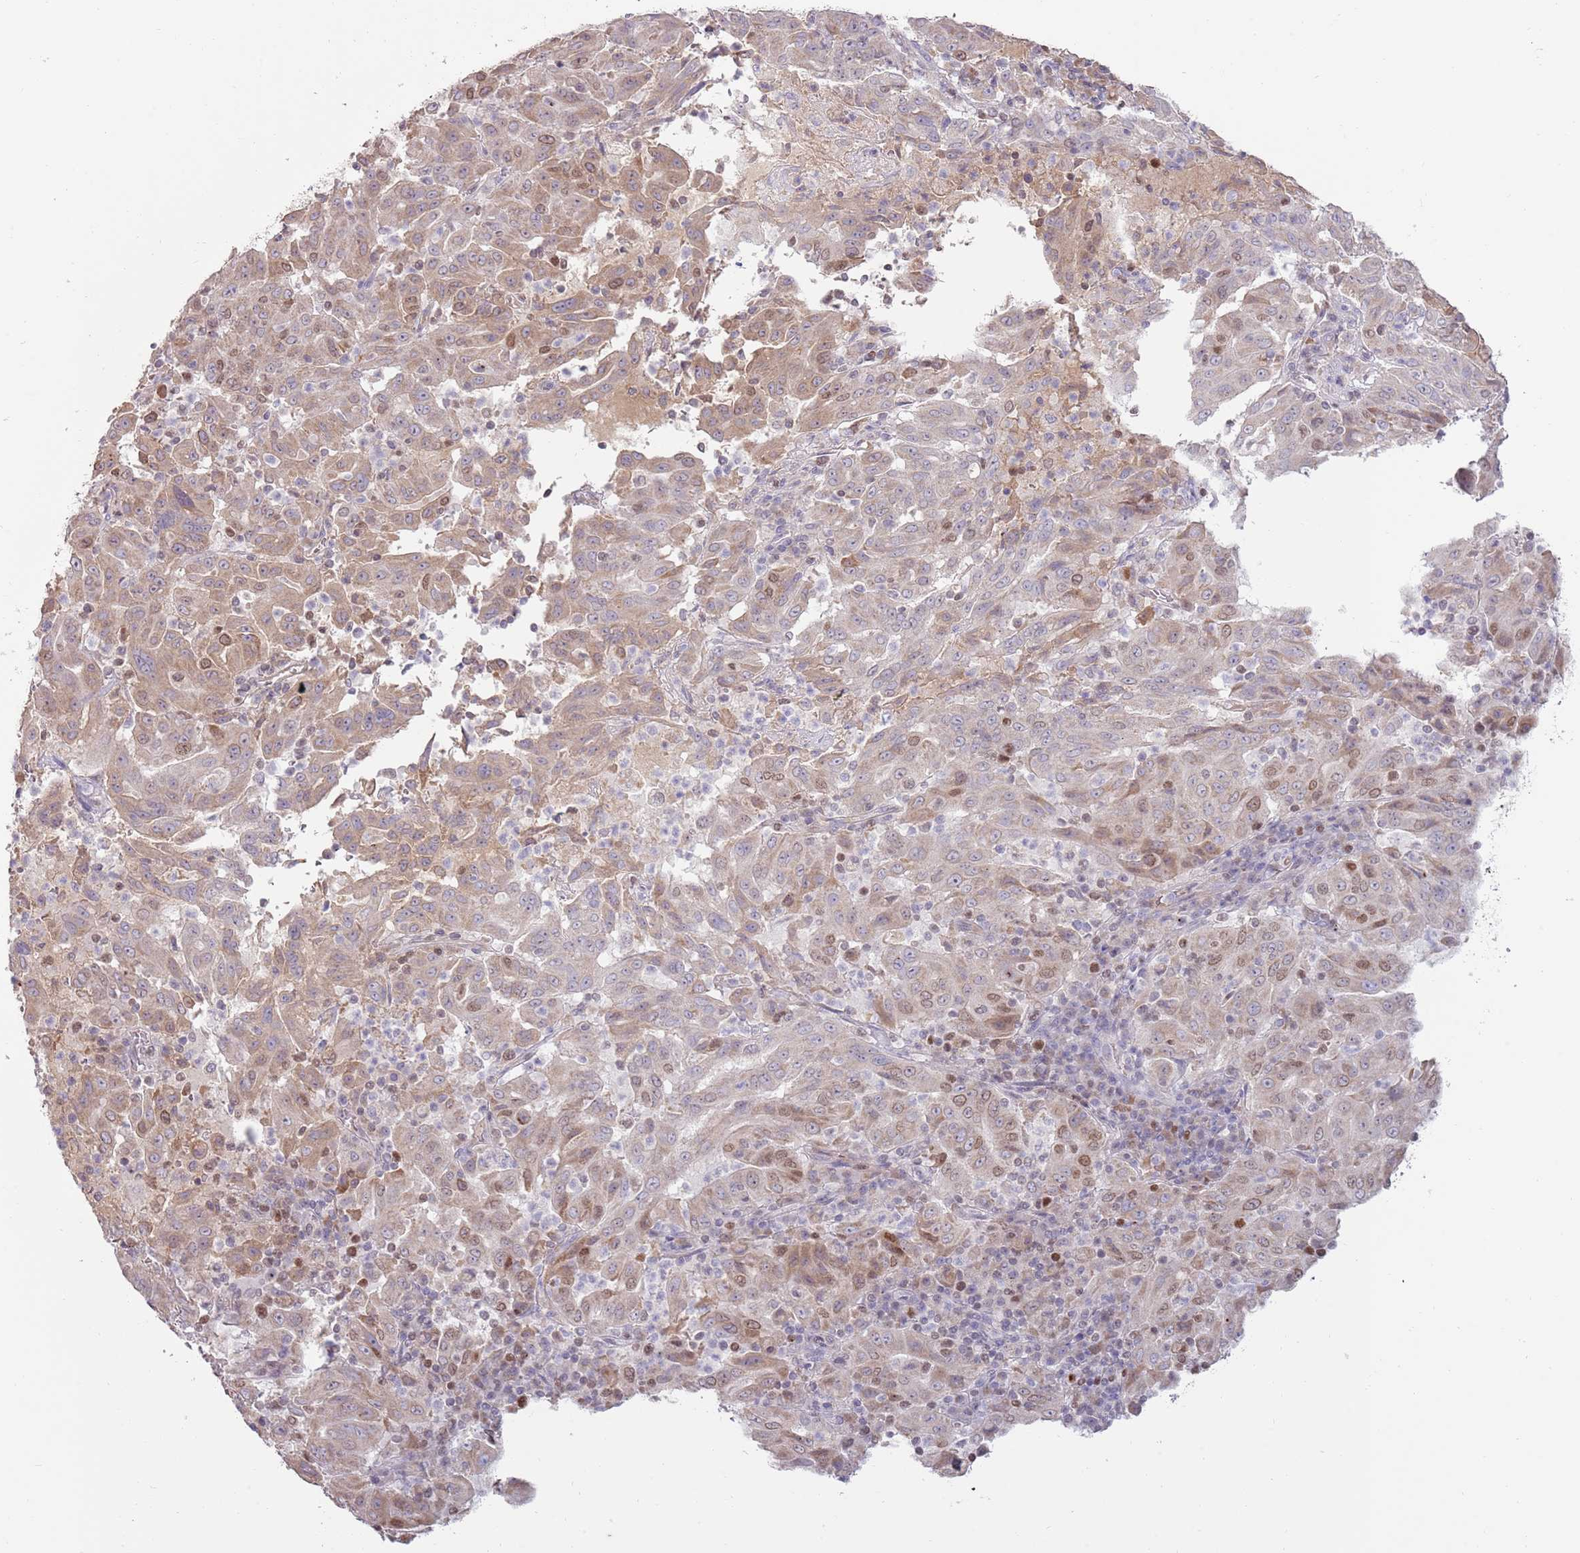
{"staining": {"intensity": "moderate", "quantity": "25%-75%", "location": "nuclear"}, "tissue": "pancreatic cancer", "cell_type": "Tumor cells", "image_type": "cancer", "snomed": [{"axis": "morphology", "description": "Adenocarcinoma, NOS"}, {"axis": "topography", "description": "Pancreas"}], "caption": "The image demonstrates staining of adenocarcinoma (pancreatic), revealing moderate nuclear protein staining (brown color) within tumor cells. (Brightfield microscopy of DAB IHC at high magnification).", "gene": "SYS1", "patient": {"sex": "male", "age": 63}}